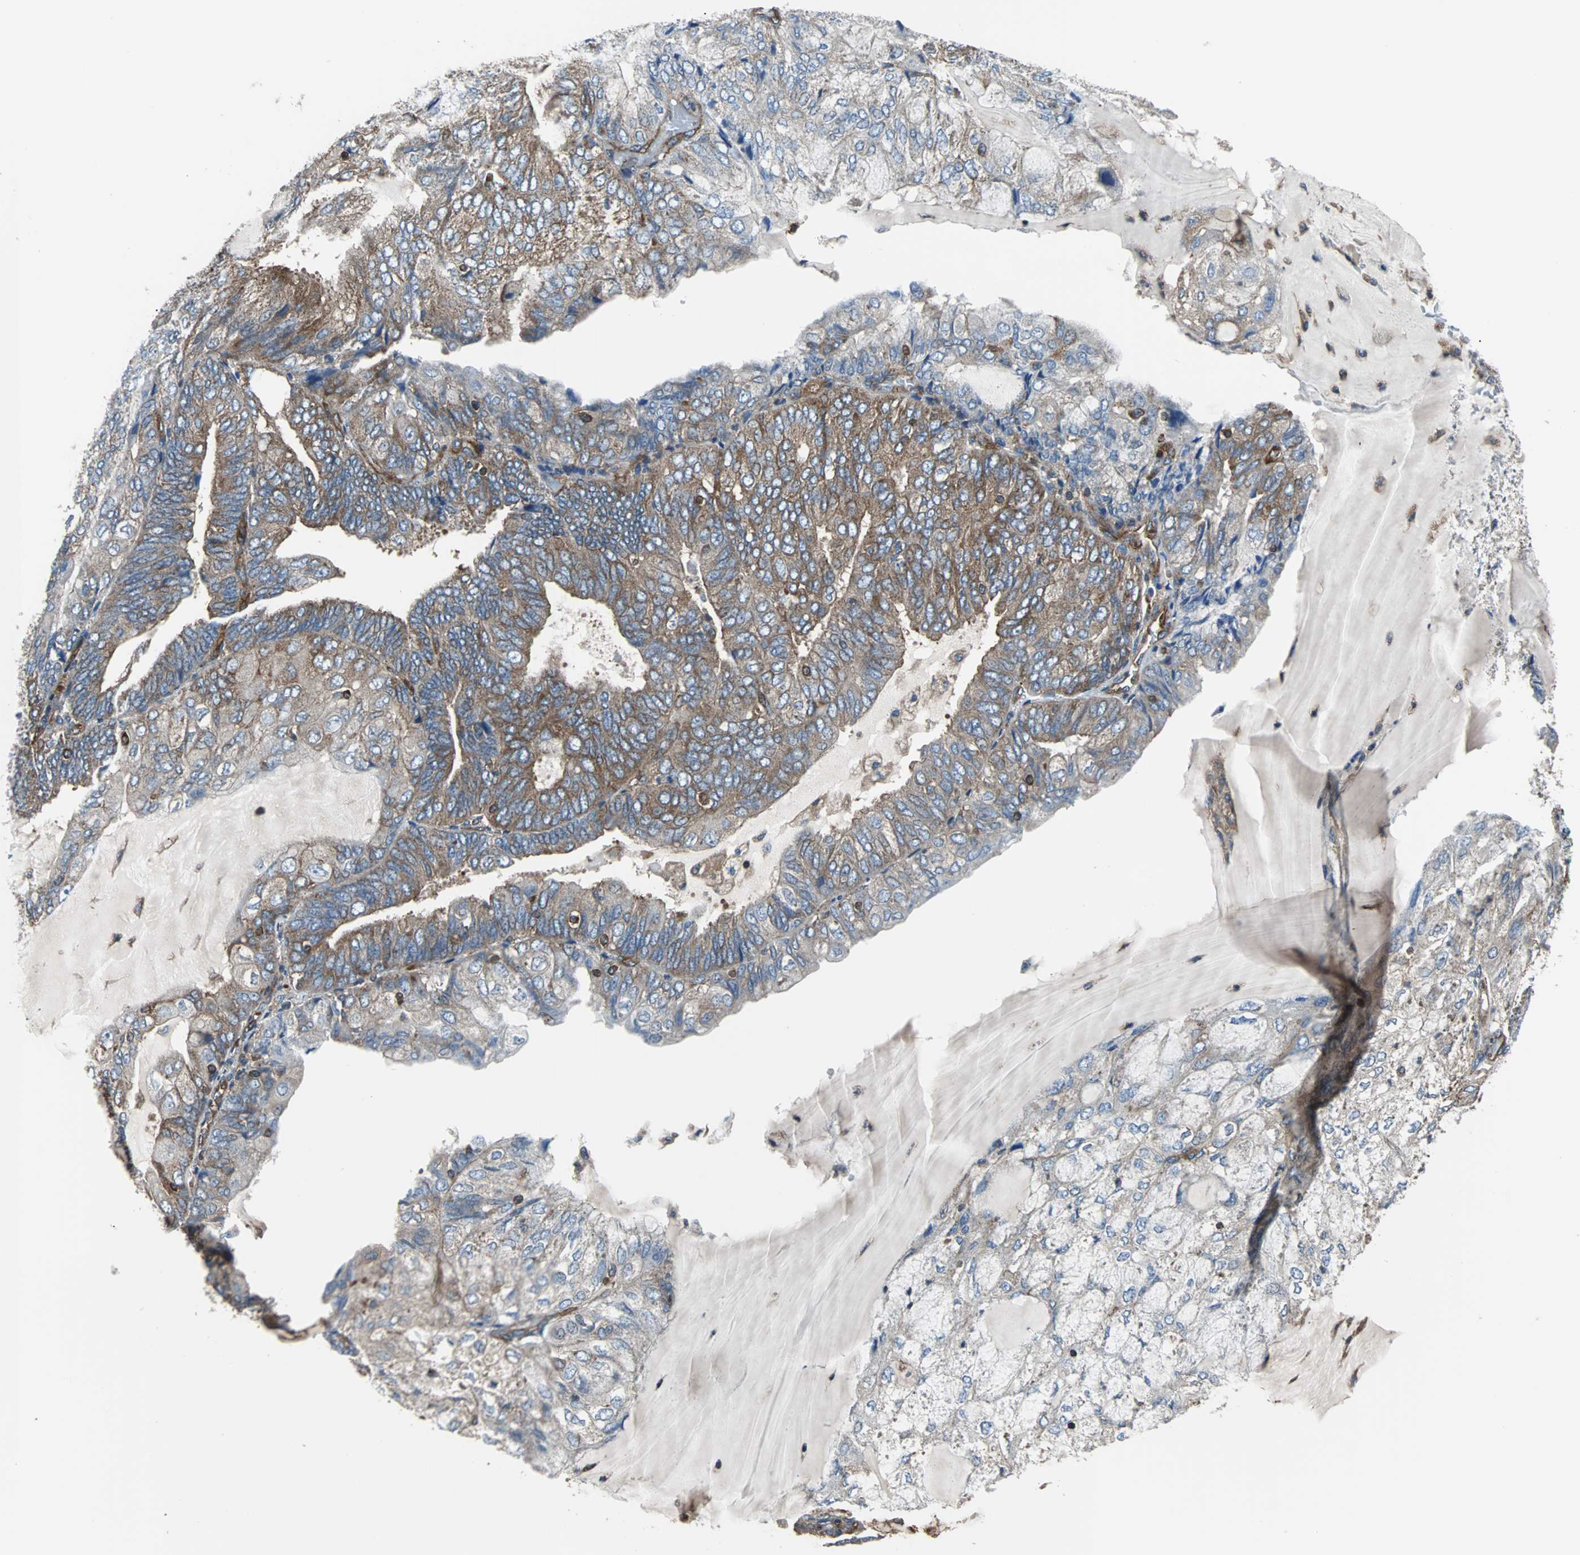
{"staining": {"intensity": "weak", "quantity": ">75%", "location": "cytoplasmic/membranous"}, "tissue": "endometrial cancer", "cell_type": "Tumor cells", "image_type": "cancer", "snomed": [{"axis": "morphology", "description": "Adenocarcinoma, NOS"}, {"axis": "topography", "description": "Endometrium"}], "caption": "A low amount of weak cytoplasmic/membranous staining is appreciated in about >75% of tumor cells in endometrial cancer tissue.", "gene": "PLCG2", "patient": {"sex": "female", "age": 81}}